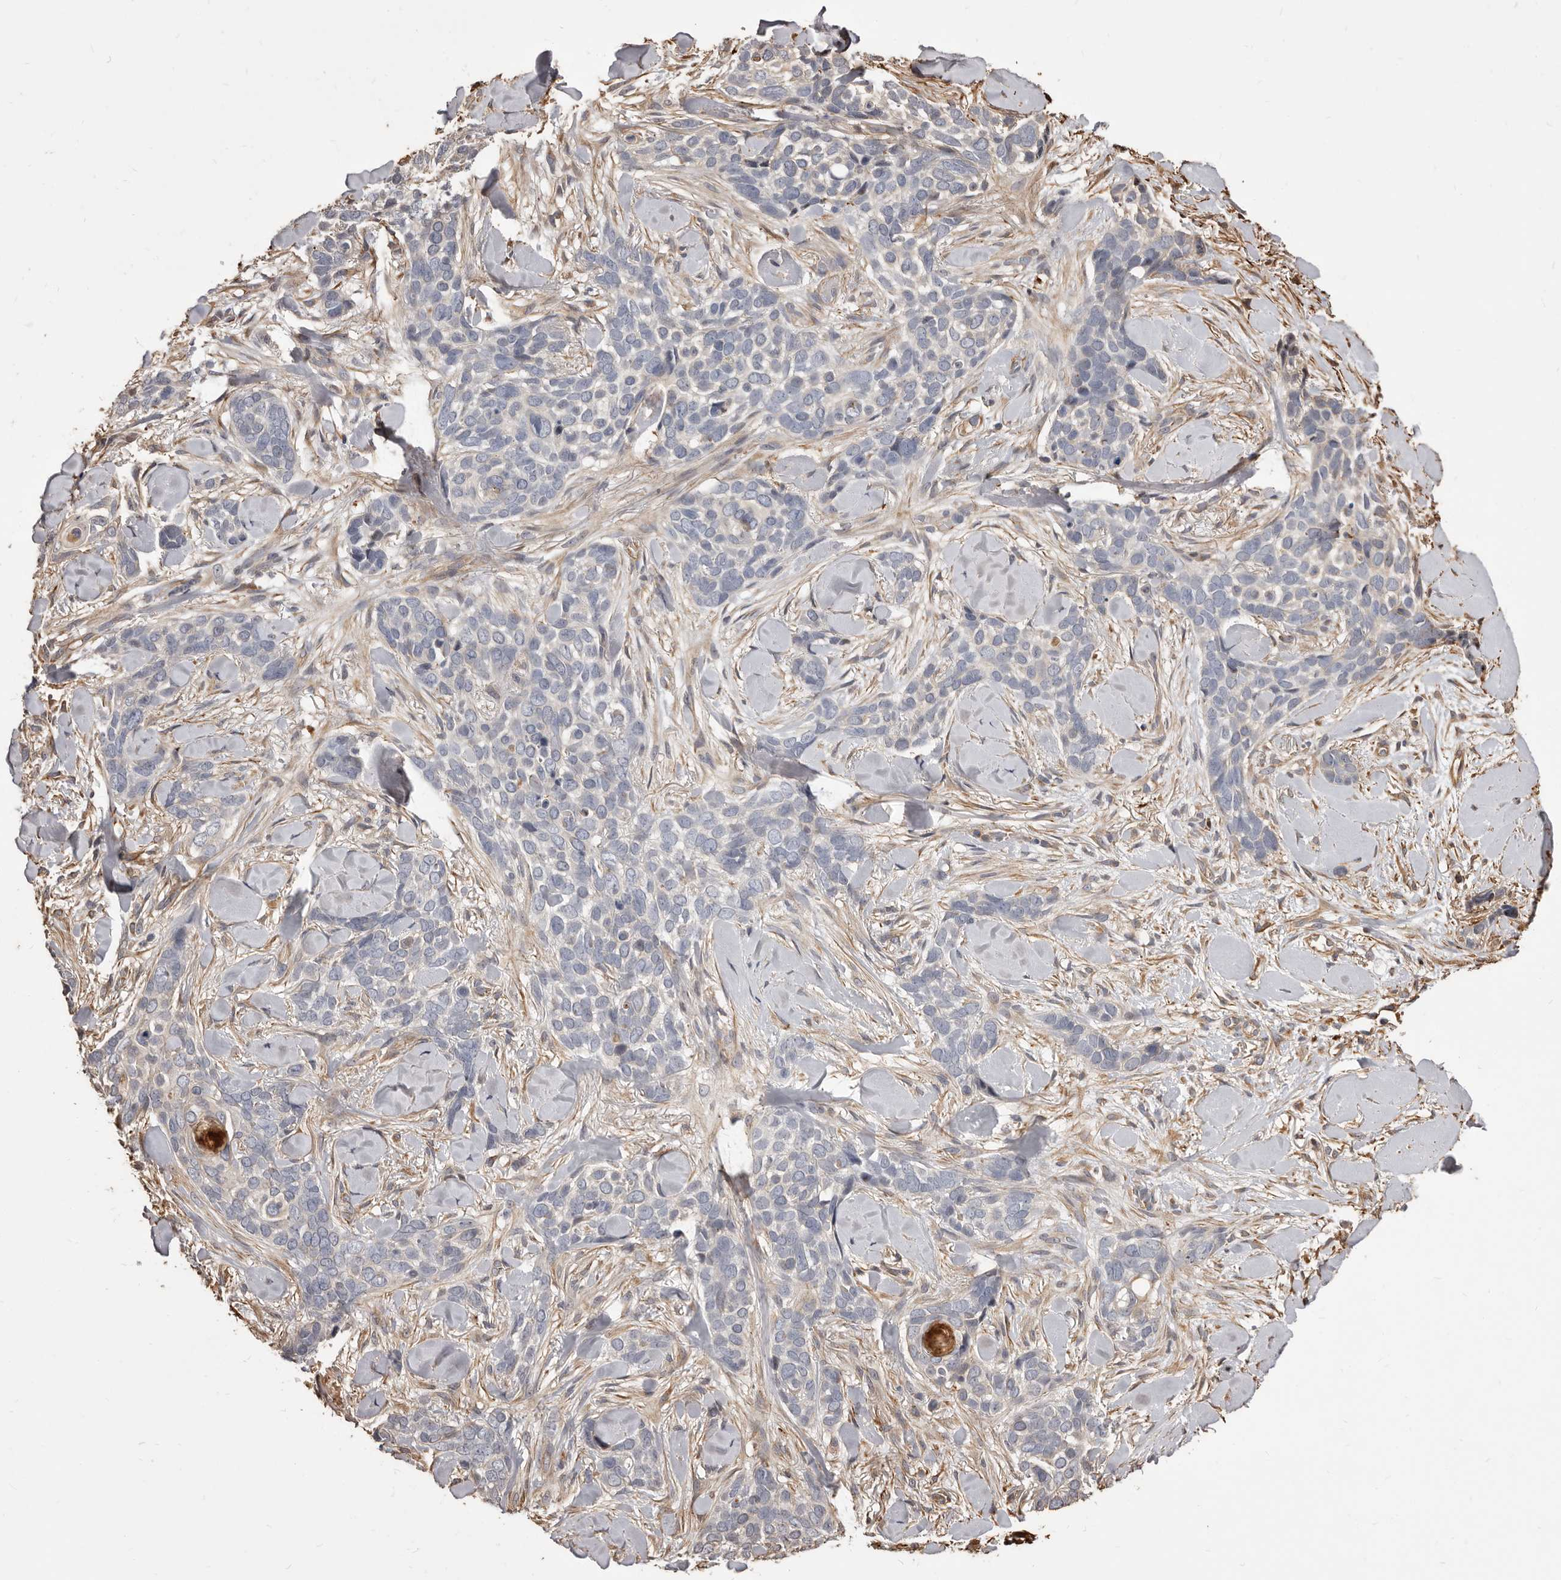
{"staining": {"intensity": "negative", "quantity": "none", "location": "none"}, "tissue": "skin cancer", "cell_type": "Tumor cells", "image_type": "cancer", "snomed": [{"axis": "morphology", "description": "Basal cell carcinoma"}, {"axis": "topography", "description": "Skin"}], "caption": "Micrograph shows no protein expression in tumor cells of skin cancer tissue.", "gene": "ALPK1", "patient": {"sex": "female", "age": 82}}